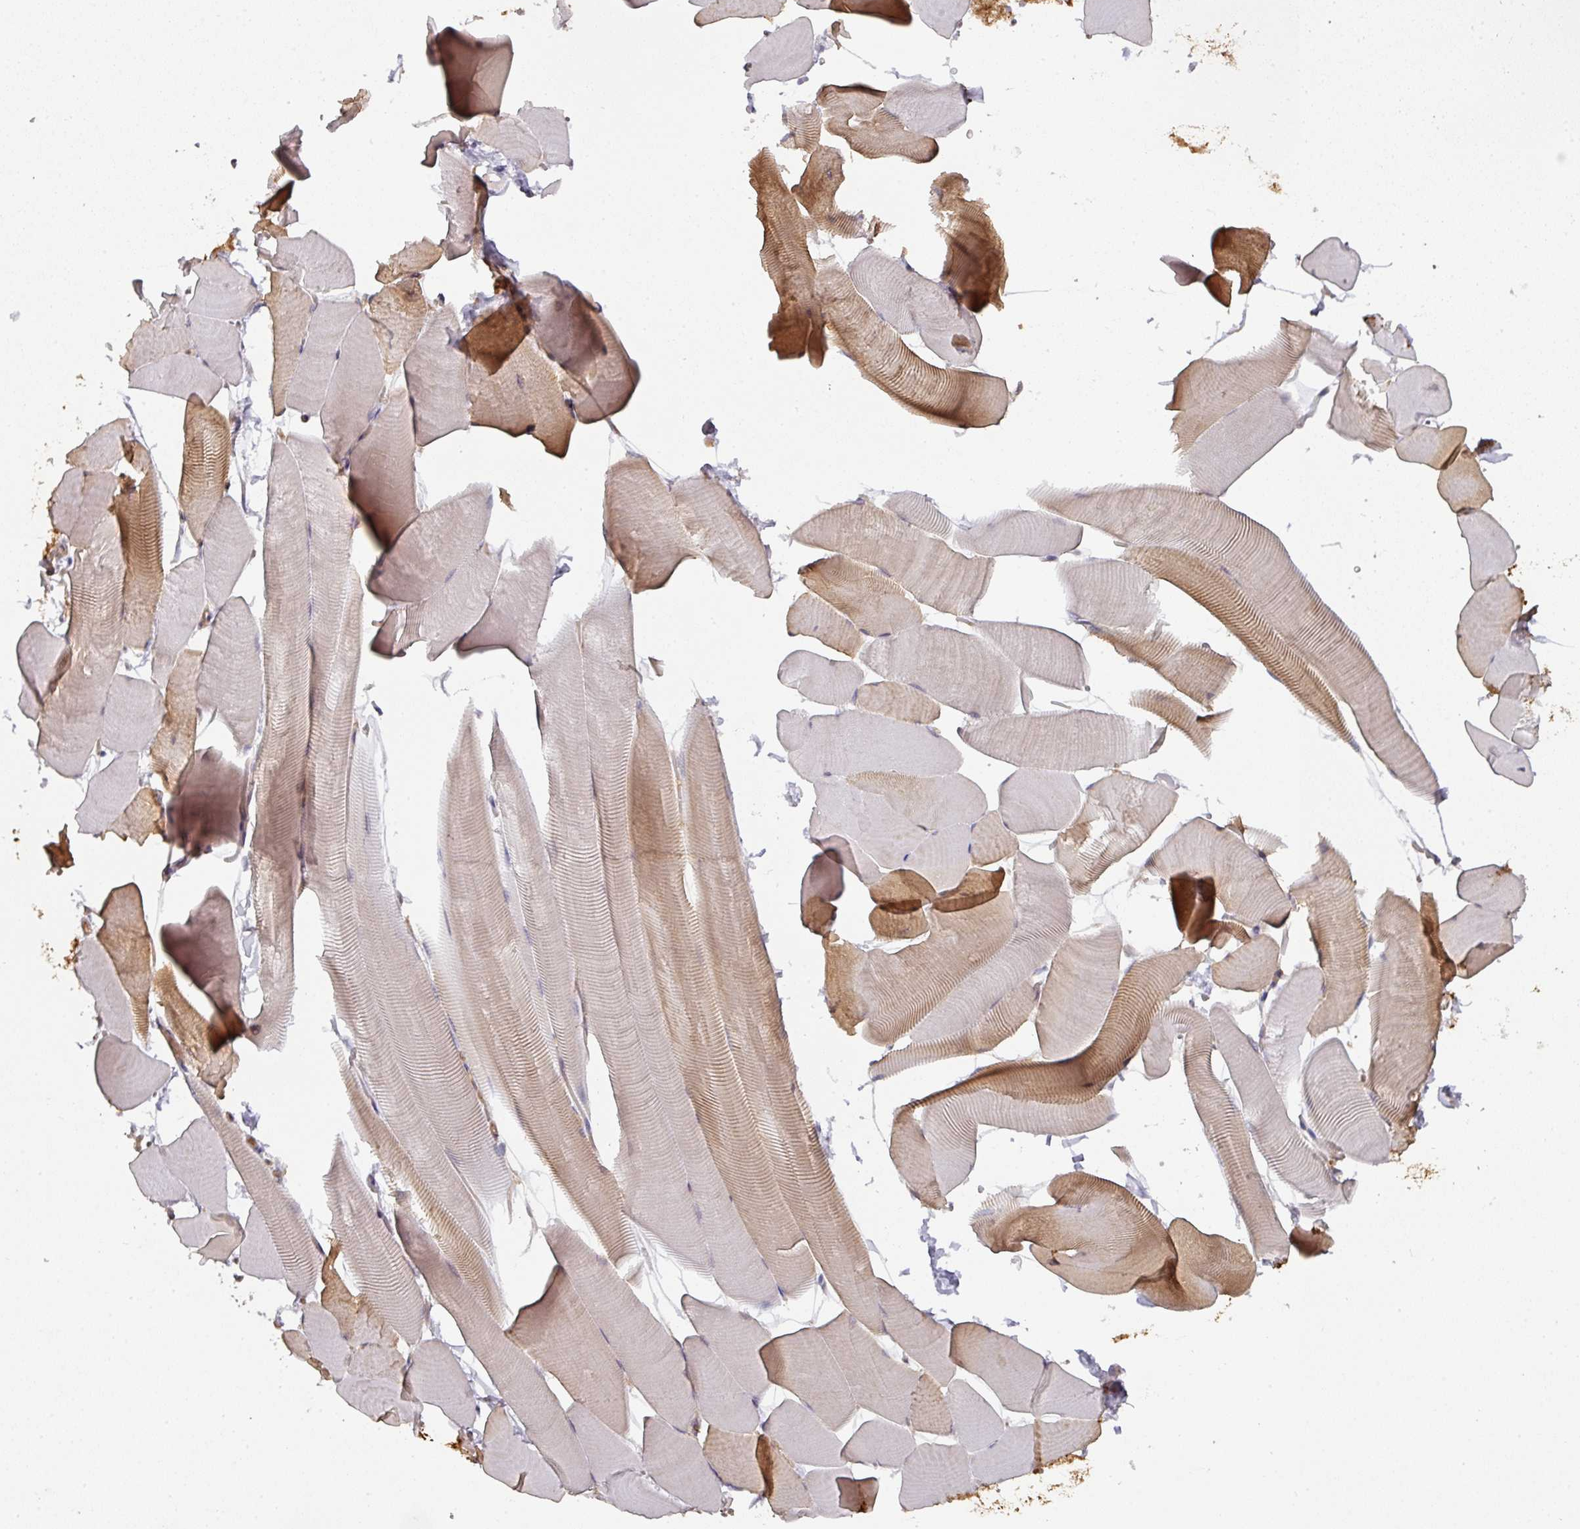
{"staining": {"intensity": "moderate", "quantity": "<25%", "location": "cytoplasmic/membranous"}, "tissue": "skeletal muscle", "cell_type": "Myocytes", "image_type": "normal", "snomed": [{"axis": "morphology", "description": "Normal tissue, NOS"}, {"axis": "topography", "description": "Skeletal muscle"}], "caption": "Immunohistochemical staining of normal skeletal muscle exhibits <25% levels of moderate cytoplasmic/membranous protein expression in about <25% of myocytes.", "gene": "EIF4EBP2", "patient": {"sex": "male", "age": 25}}